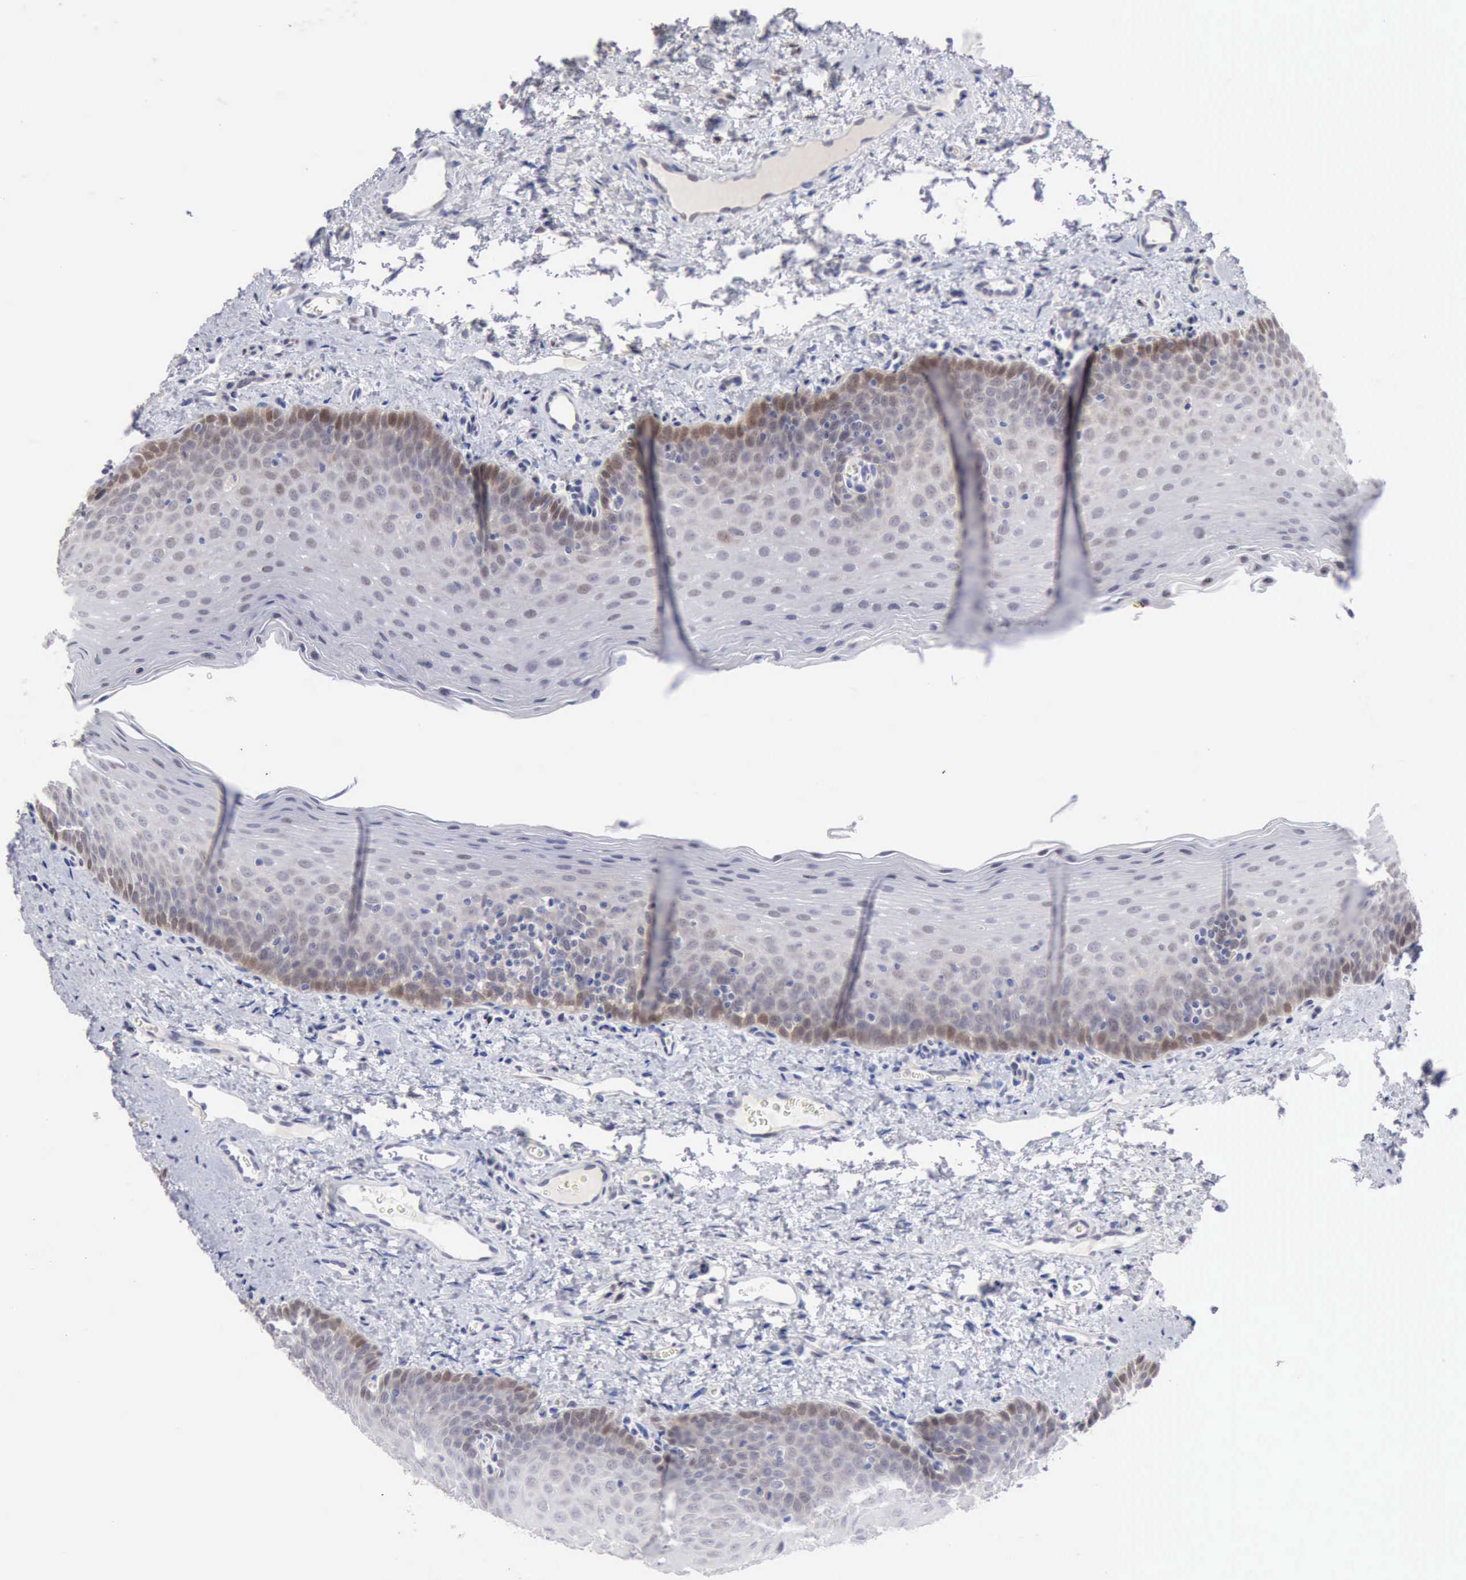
{"staining": {"intensity": "weak", "quantity": "<25%", "location": "cytoplasmic/membranous,nuclear"}, "tissue": "oral mucosa", "cell_type": "Squamous epithelial cells", "image_type": "normal", "snomed": [{"axis": "morphology", "description": "Normal tissue, NOS"}, {"axis": "topography", "description": "Oral tissue"}], "caption": "Immunohistochemistry histopathology image of unremarkable oral mucosa: human oral mucosa stained with DAB exhibits no significant protein positivity in squamous epithelial cells.", "gene": "PTGR2", "patient": {"sex": "male", "age": 20}}